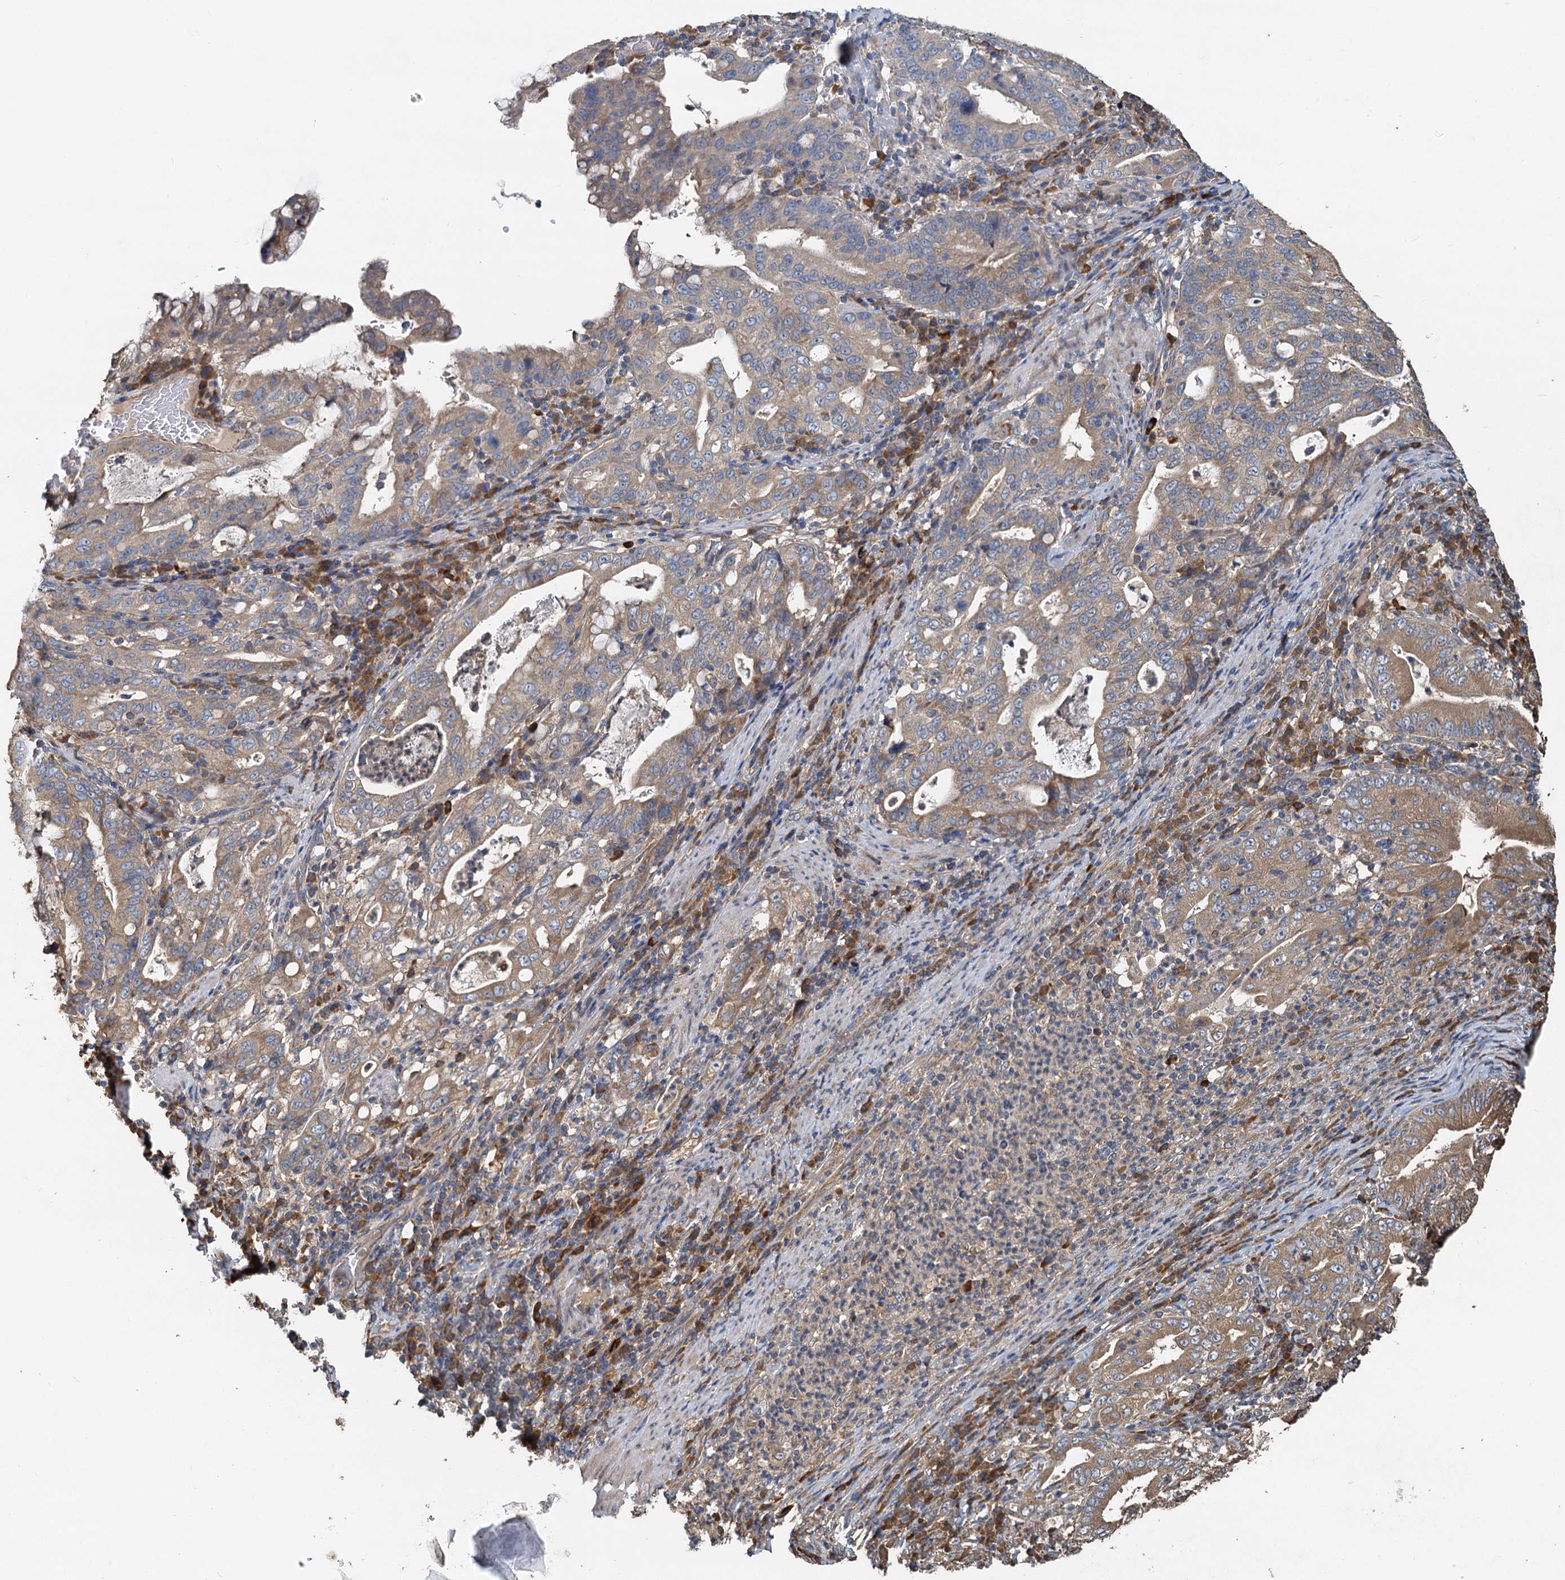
{"staining": {"intensity": "moderate", "quantity": ">75%", "location": "cytoplasmic/membranous"}, "tissue": "stomach cancer", "cell_type": "Tumor cells", "image_type": "cancer", "snomed": [{"axis": "morphology", "description": "Normal tissue, NOS"}, {"axis": "morphology", "description": "Adenocarcinoma, NOS"}, {"axis": "topography", "description": "Esophagus"}, {"axis": "topography", "description": "Stomach, upper"}, {"axis": "topography", "description": "Peripheral nerve tissue"}], "caption": "Immunohistochemistry (DAB (3,3'-diaminobenzidine)) staining of stomach cancer (adenocarcinoma) shows moderate cytoplasmic/membranous protein staining in about >75% of tumor cells. (IHC, brightfield microscopy, high magnification).", "gene": "HYI", "patient": {"sex": "male", "age": 62}}